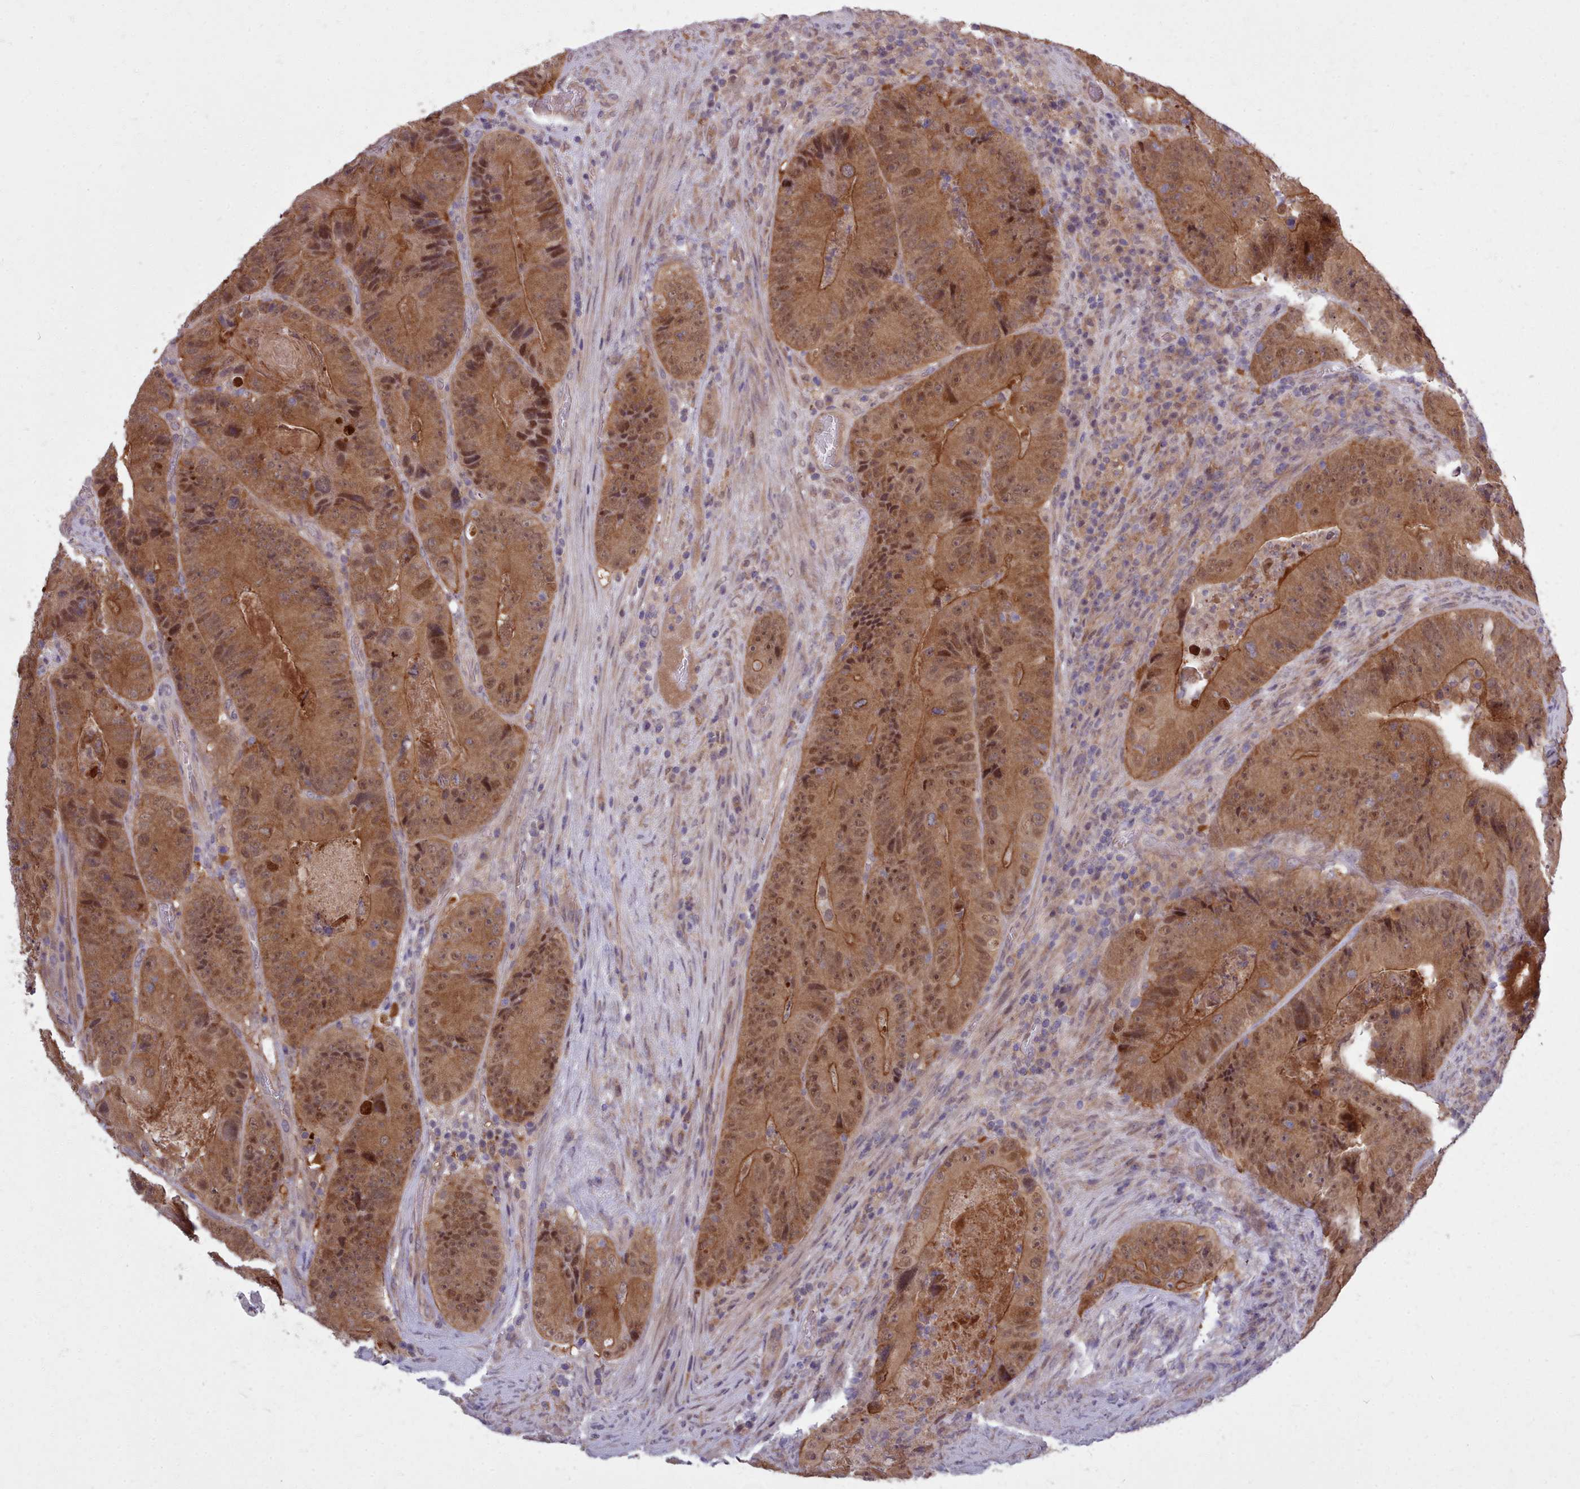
{"staining": {"intensity": "moderate", "quantity": ">75%", "location": "cytoplasmic/membranous,nuclear"}, "tissue": "colorectal cancer", "cell_type": "Tumor cells", "image_type": "cancer", "snomed": [{"axis": "morphology", "description": "Adenocarcinoma, NOS"}, {"axis": "topography", "description": "Colon"}], "caption": "Human colorectal cancer (adenocarcinoma) stained with a brown dye reveals moderate cytoplasmic/membranous and nuclear positive expression in about >75% of tumor cells.", "gene": "AHCY", "patient": {"sex": "female", "age": 86}}